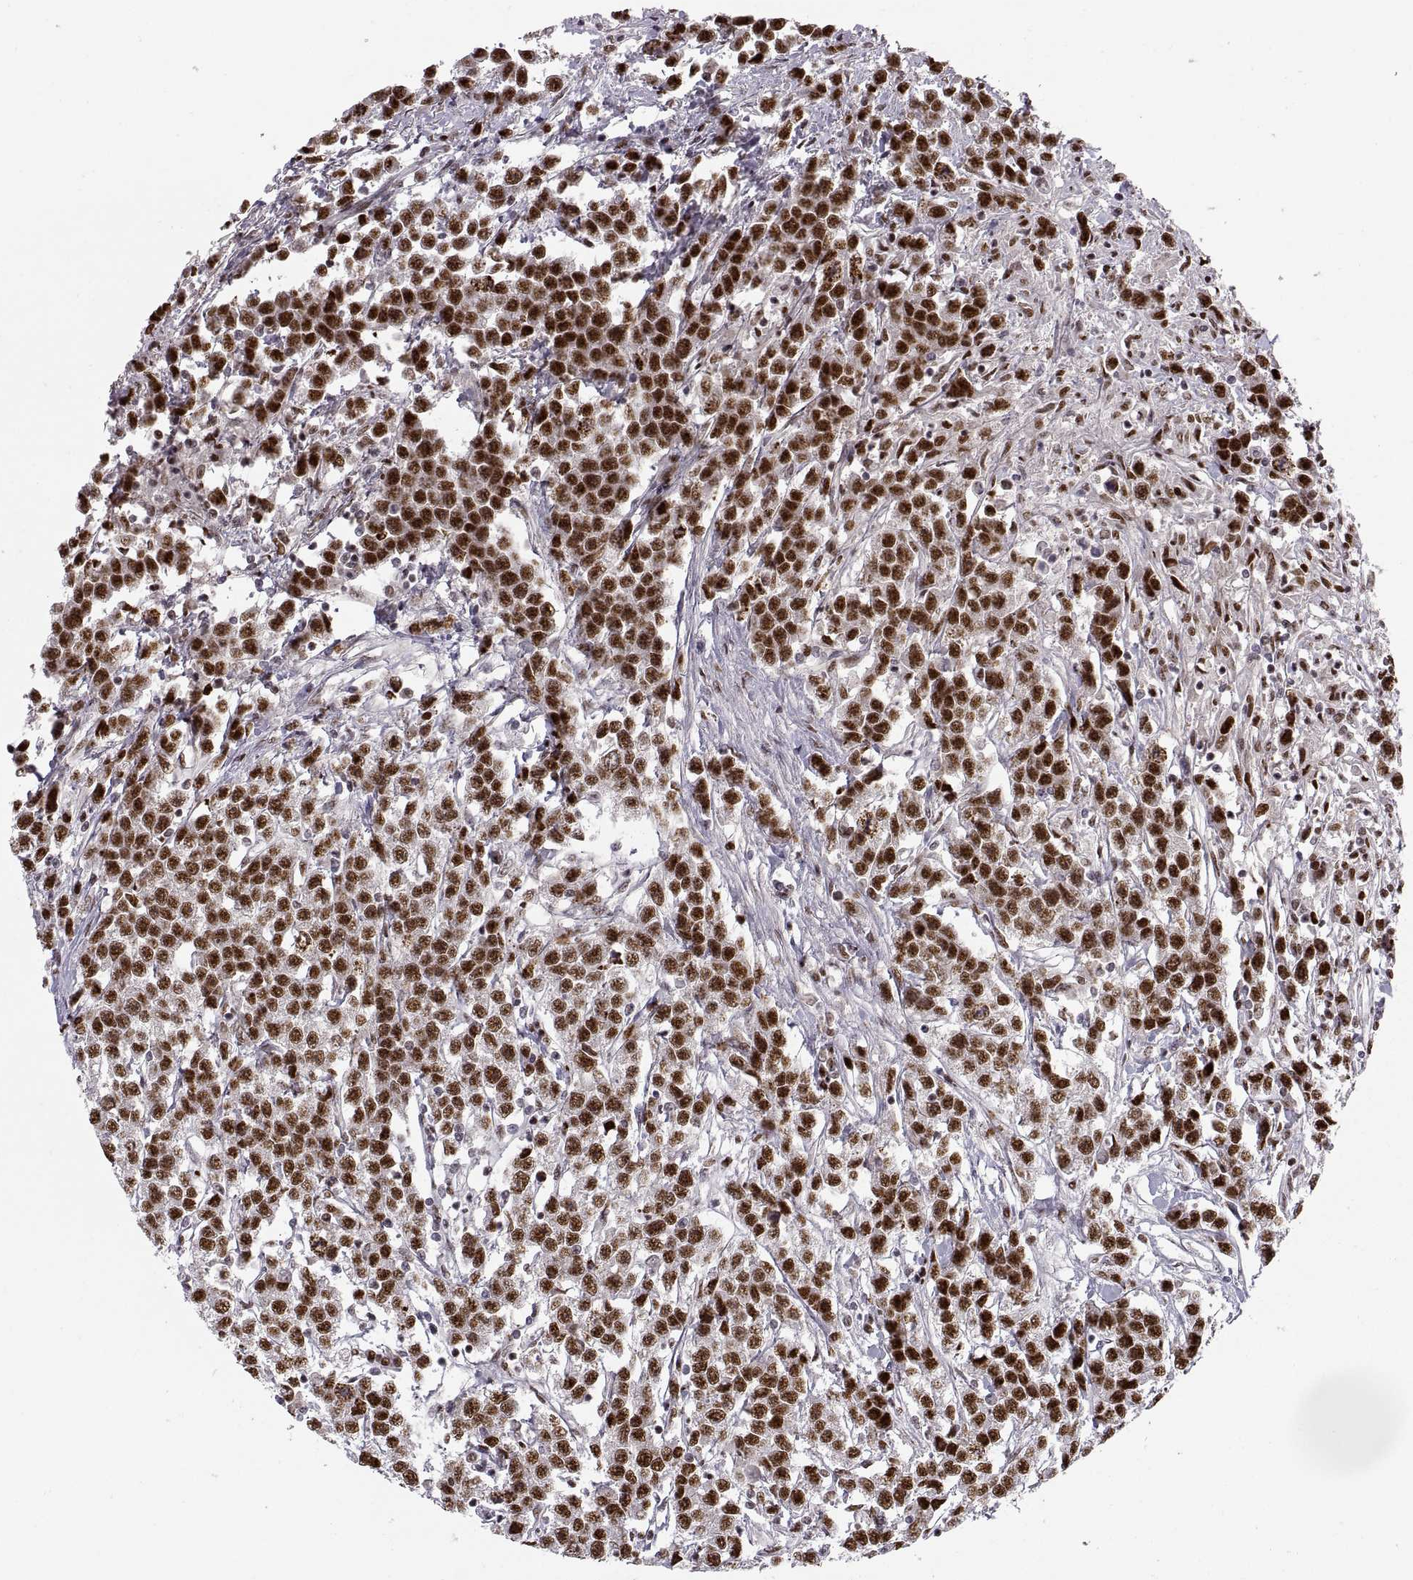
{"staining": {"intensity": "strong", "quantity": ">75%", "location": "nuclear"}, "tissue": "testis cancer", "cell_type": "Tumor cells", "image_type": "cancer", "snomed": [{"axis": "morphology", "description": "Seminoma, NOS"}, {"axis": "topography", "description": "Testis"}], "caption": "A micrograph showing strong nuclear staining in about >75% of tumor cells in testis cancer, as visualized by brown immunohistochemical staining.", "gene": "SNAI1", "patient": {"sex": "male", "age": 59}}